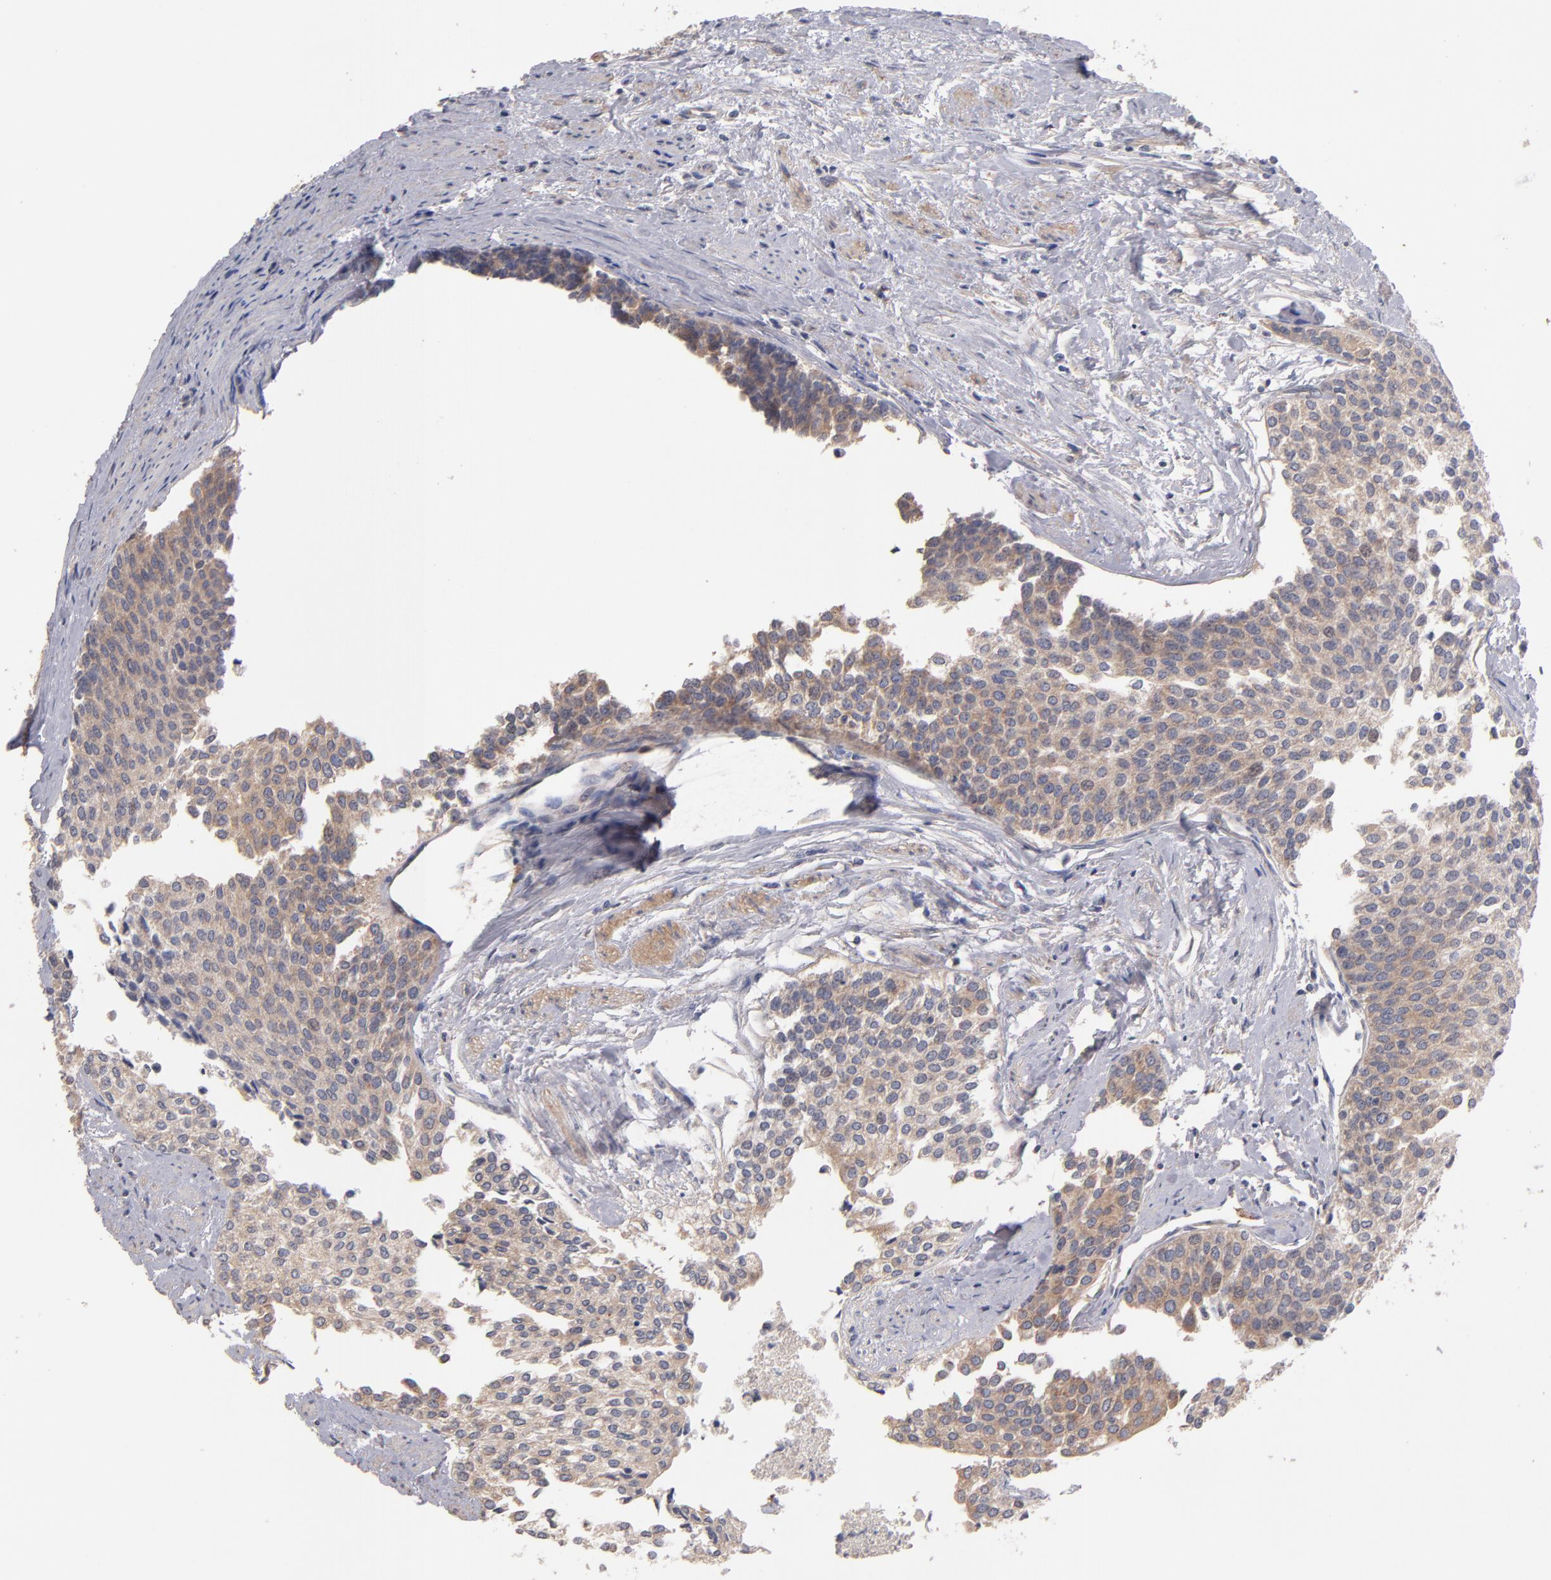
{"staining": {"intensity": "weak", "quantity": ">75%", "location": "cytoplasmic/membranous"}, "tissue": "urothelial cancer", "cell_type": "Tumor cells", "image_type": "cancer", "snomed": [{"axis": "morphology", "description": "Urothelial carcinoma, Low grade"}, {"axis": "topography", "description": "Urinary bladder"}], "caption": "DAB immunohistochemical staining of urothelial cancer exhibits weak cytoplasmic/membranous protein expression in approximately >75% of tumor cells.", "gene": "DACT1", "patient": {"sex": "female", "age": 73}}